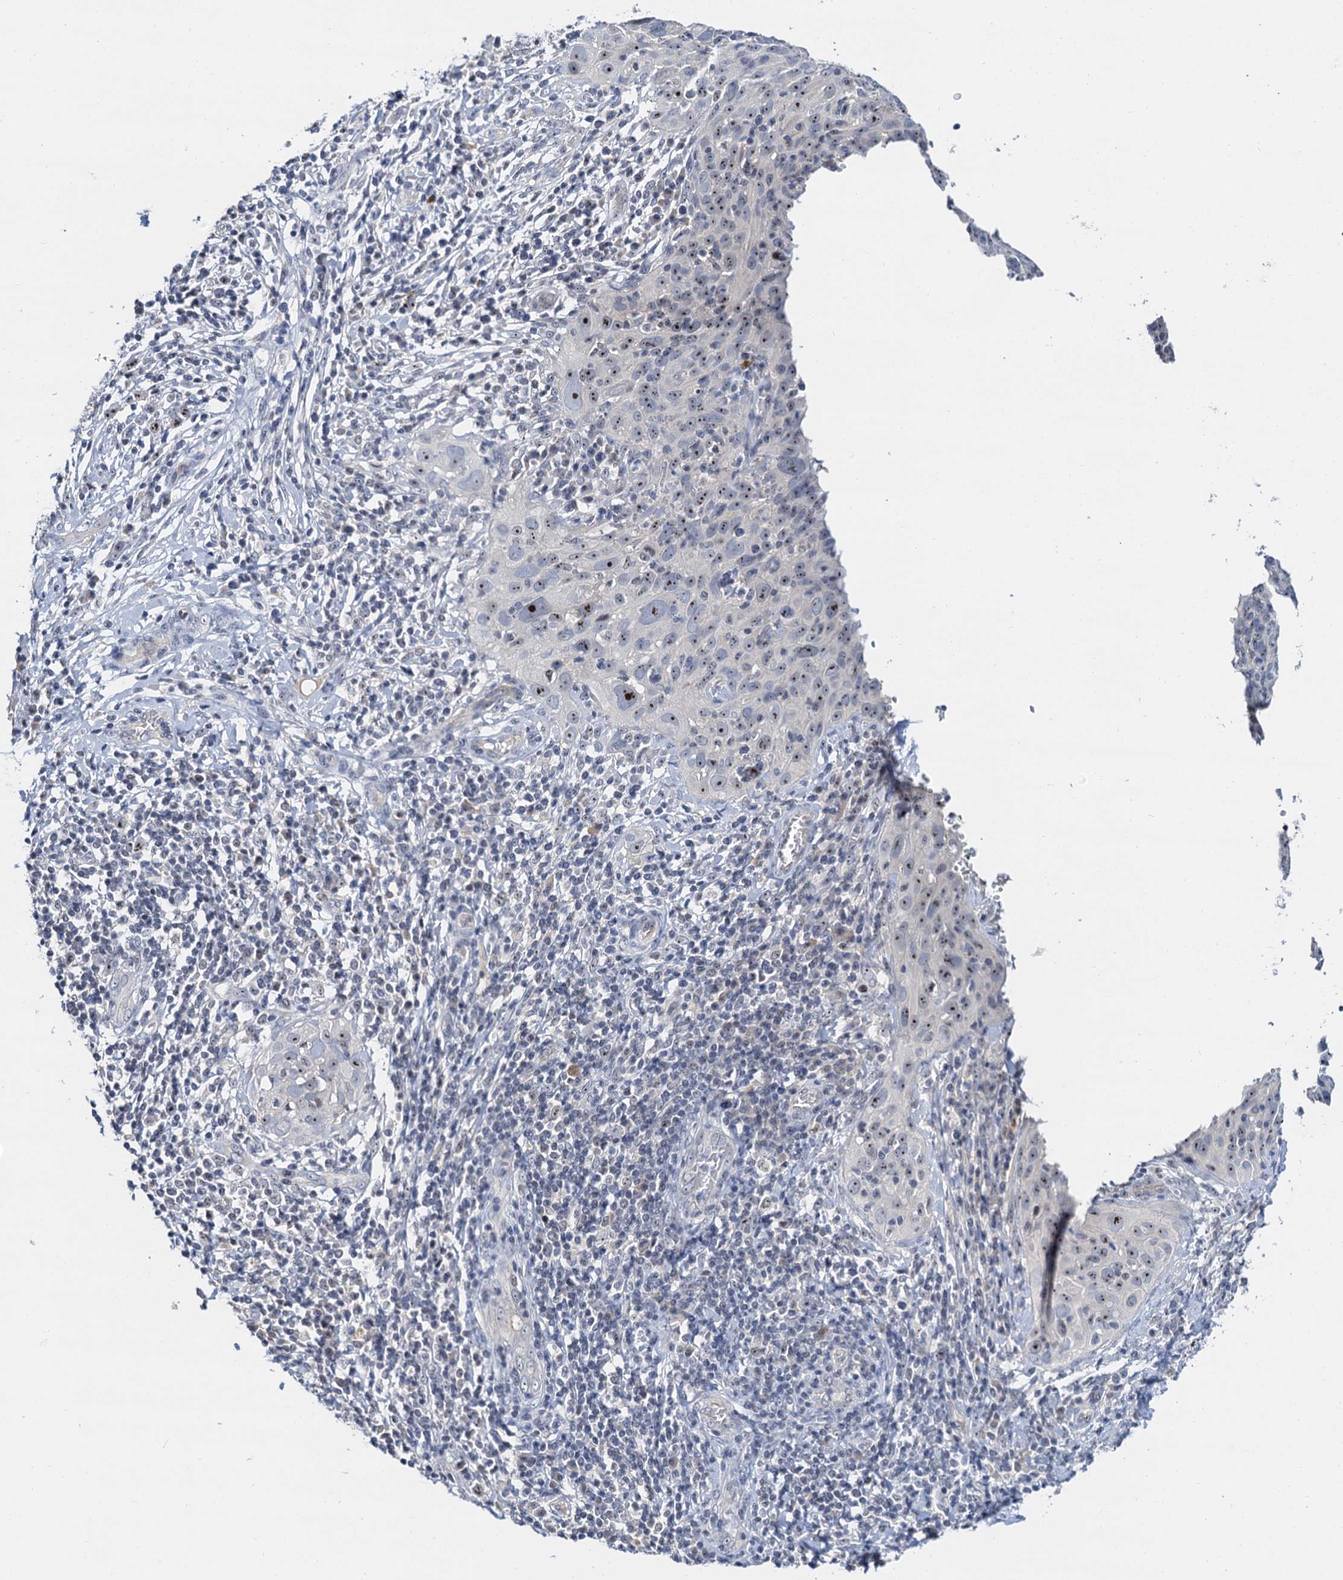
{"staining": {"intensity": "moderate", "quantity": "<25%", "location": "nuclear"}, "tissue": "cervical cancer", "cell_type": "Tumor cells", "image_type": "cancer", "snomed": [{"axis": "morphology", "description": "Squamous cell carcinoma, NOS"}, {"axis": "topography", "description": "Cervix"}], "caption": "Squamous cell carcinoma (cervical) stained for a protein (brown) displays moderate nuclear positive staining in about <25% of tumor cells.", "gene": "NOP2", "patient": {"sex": "female", "age": 31}}